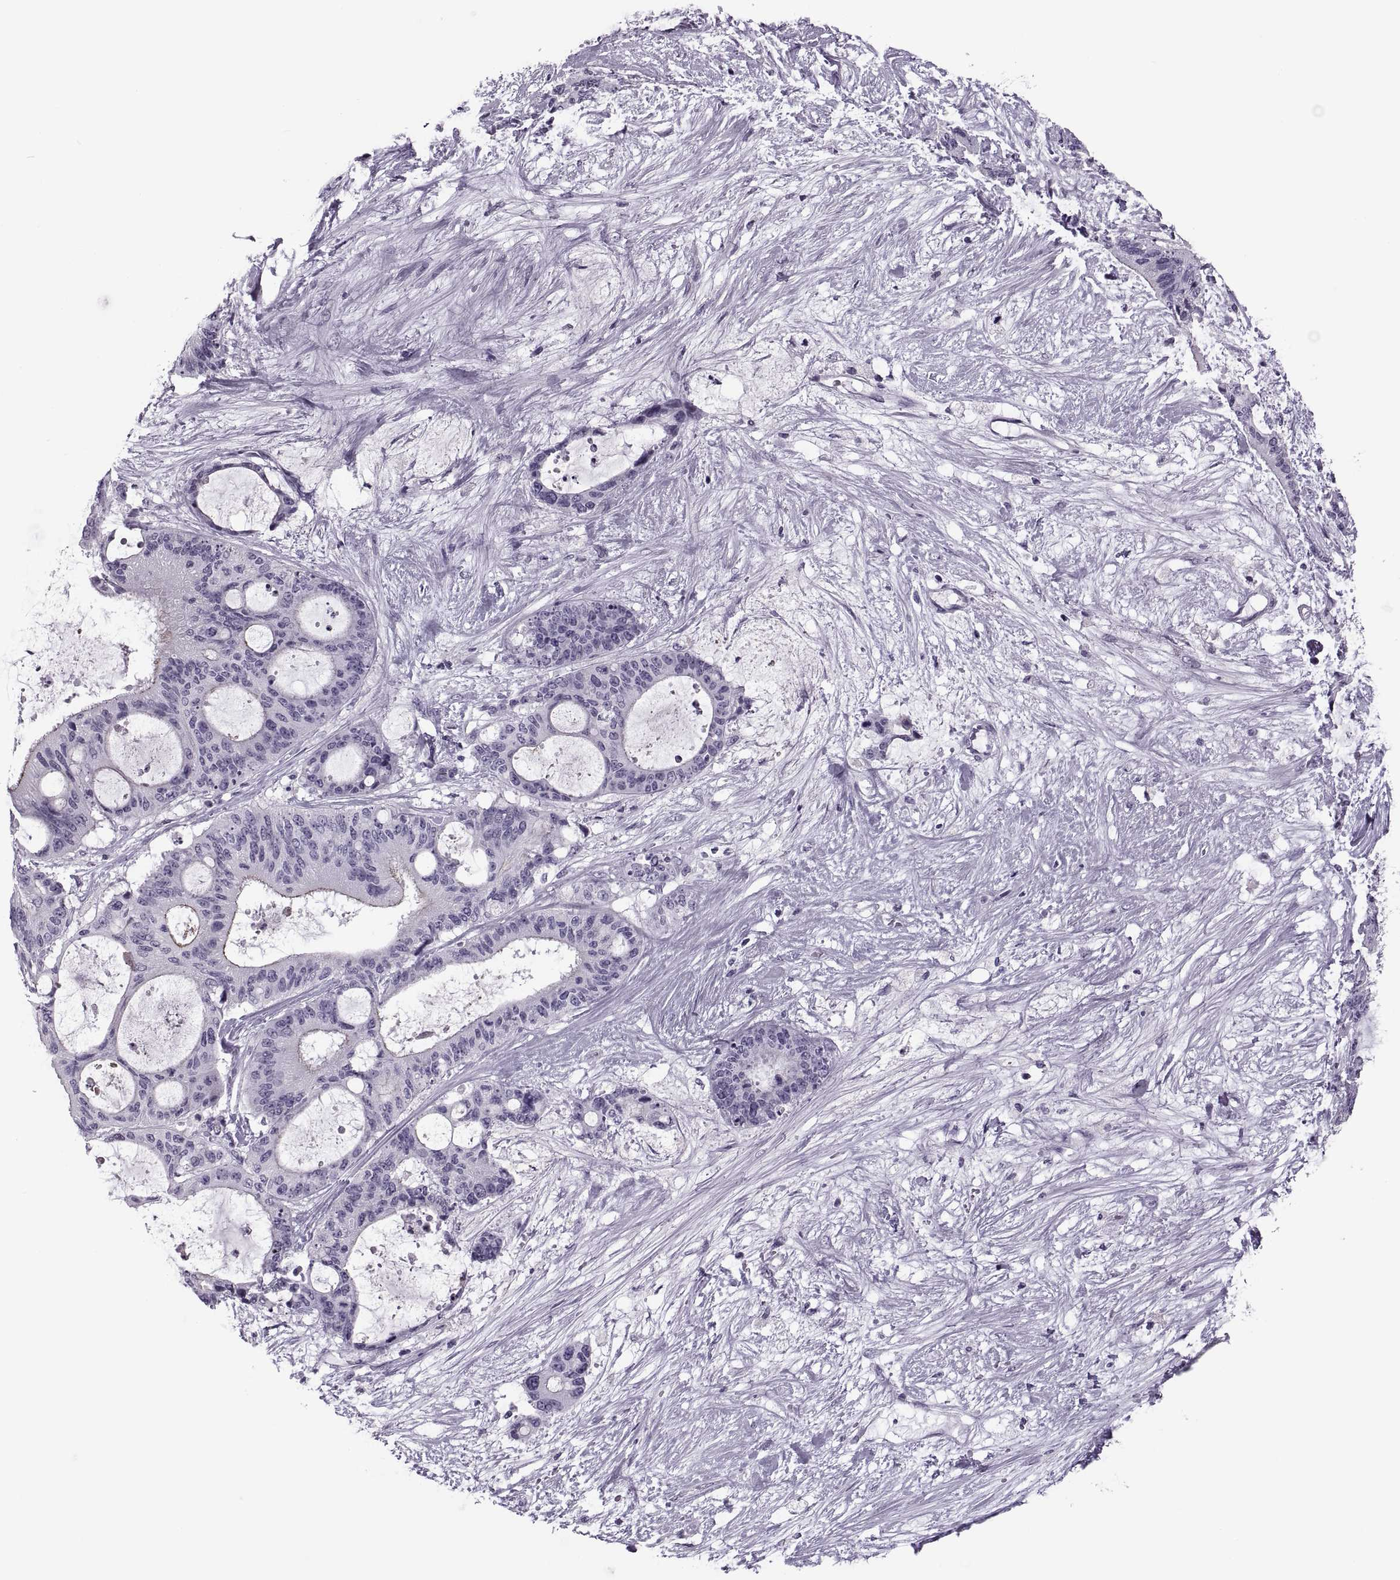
{"staining": {"intensity": "negative", "quantity": "none", "location": "none"}, "tissue": "liver cancer", "cell_type": "Tumor cells", "image_type": "cancer", "snomed": [{"axis": "morphology", "description": "Normal tissue, NOS"}, {"axis": "morphology", "description": "Cholangiocarcinoma"}, {"axis": "topography", "description": "Liver"}, {"axis": "topography", "description": "Peripheral nerve tissue"}], "caption": "The micrograph exhibits no significant staining in tumor cells of liver cancer (cholangiocarcinoma). Brightfield microscopy of immunohistochemistry stained with DAB (3,3'-diaminobenzidine) (brown) and hematoxylin (blue), captured at high magnification.", "gene": "SYNGR4", "patient": {"sex": "female", "age": 73}}